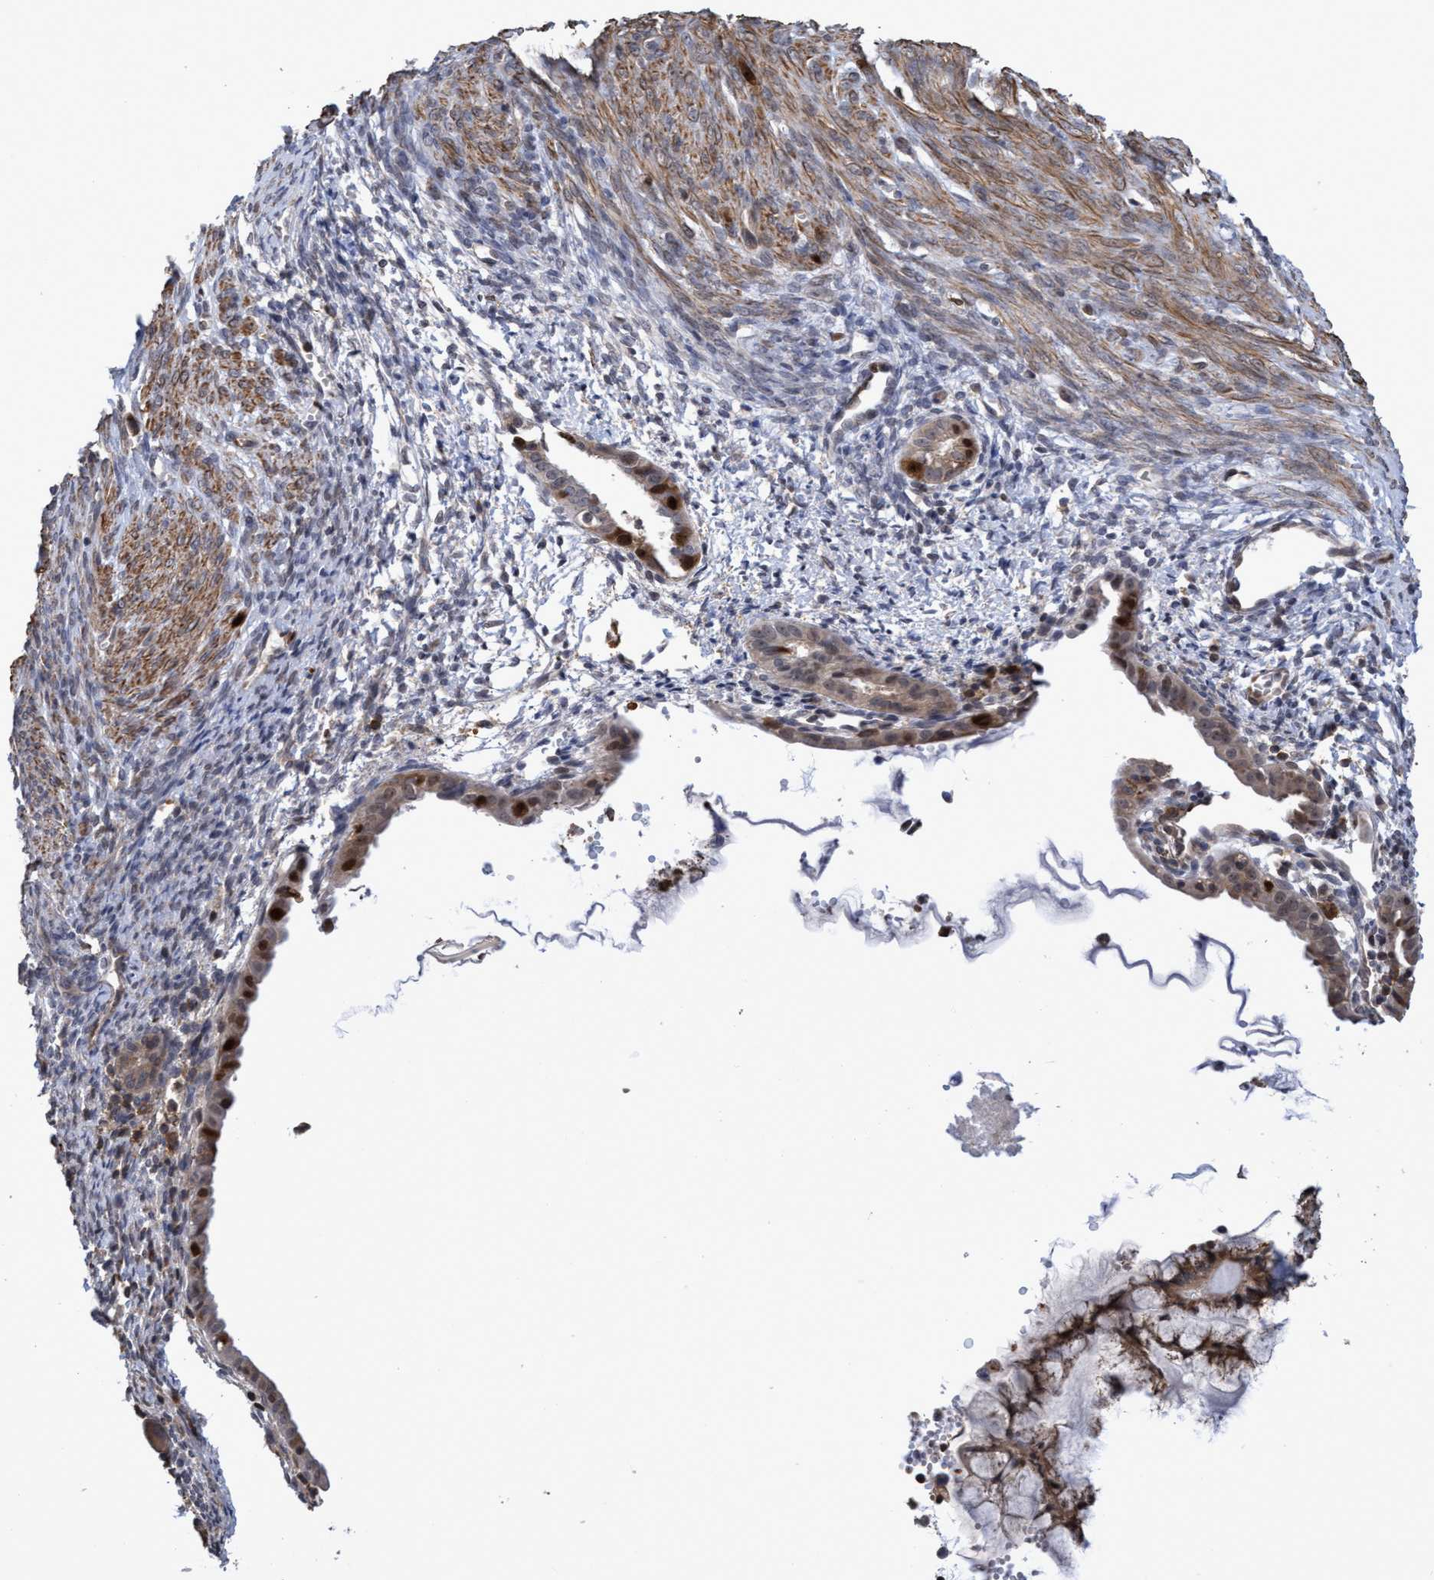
{"staining": {"intensity": "moderate", "quantity": ">75%", "location": "cytoplasmic/membranous,nuclear"}, "tissue": "cervical cancer", "cell_type": "Tumor cells", "image_type": "cancer", "snomed": [{"axis": "morphology", "description": "Normal tissue, NOS"}, {"axis": "morphology", "description": "Adenocarcinoma, NOS"}, {"axis": "topography", "description": "Cervix"}, {"axis": "topography", "description": "Endometrium"}], "caption": "Immunohistochemistry histopathology image of neoplastic tissue: cervical cancer stained using immunohistochemistry demonstrates medium levels of moderate protein expression localized specifically in the cytoplasmic/membranous and nuclear of tumor cells, appearing as a cytoplasmic/membranous and nuclear brown color.", "gene": "SLBP", "patient": {"sex": "female", "age": 86}}